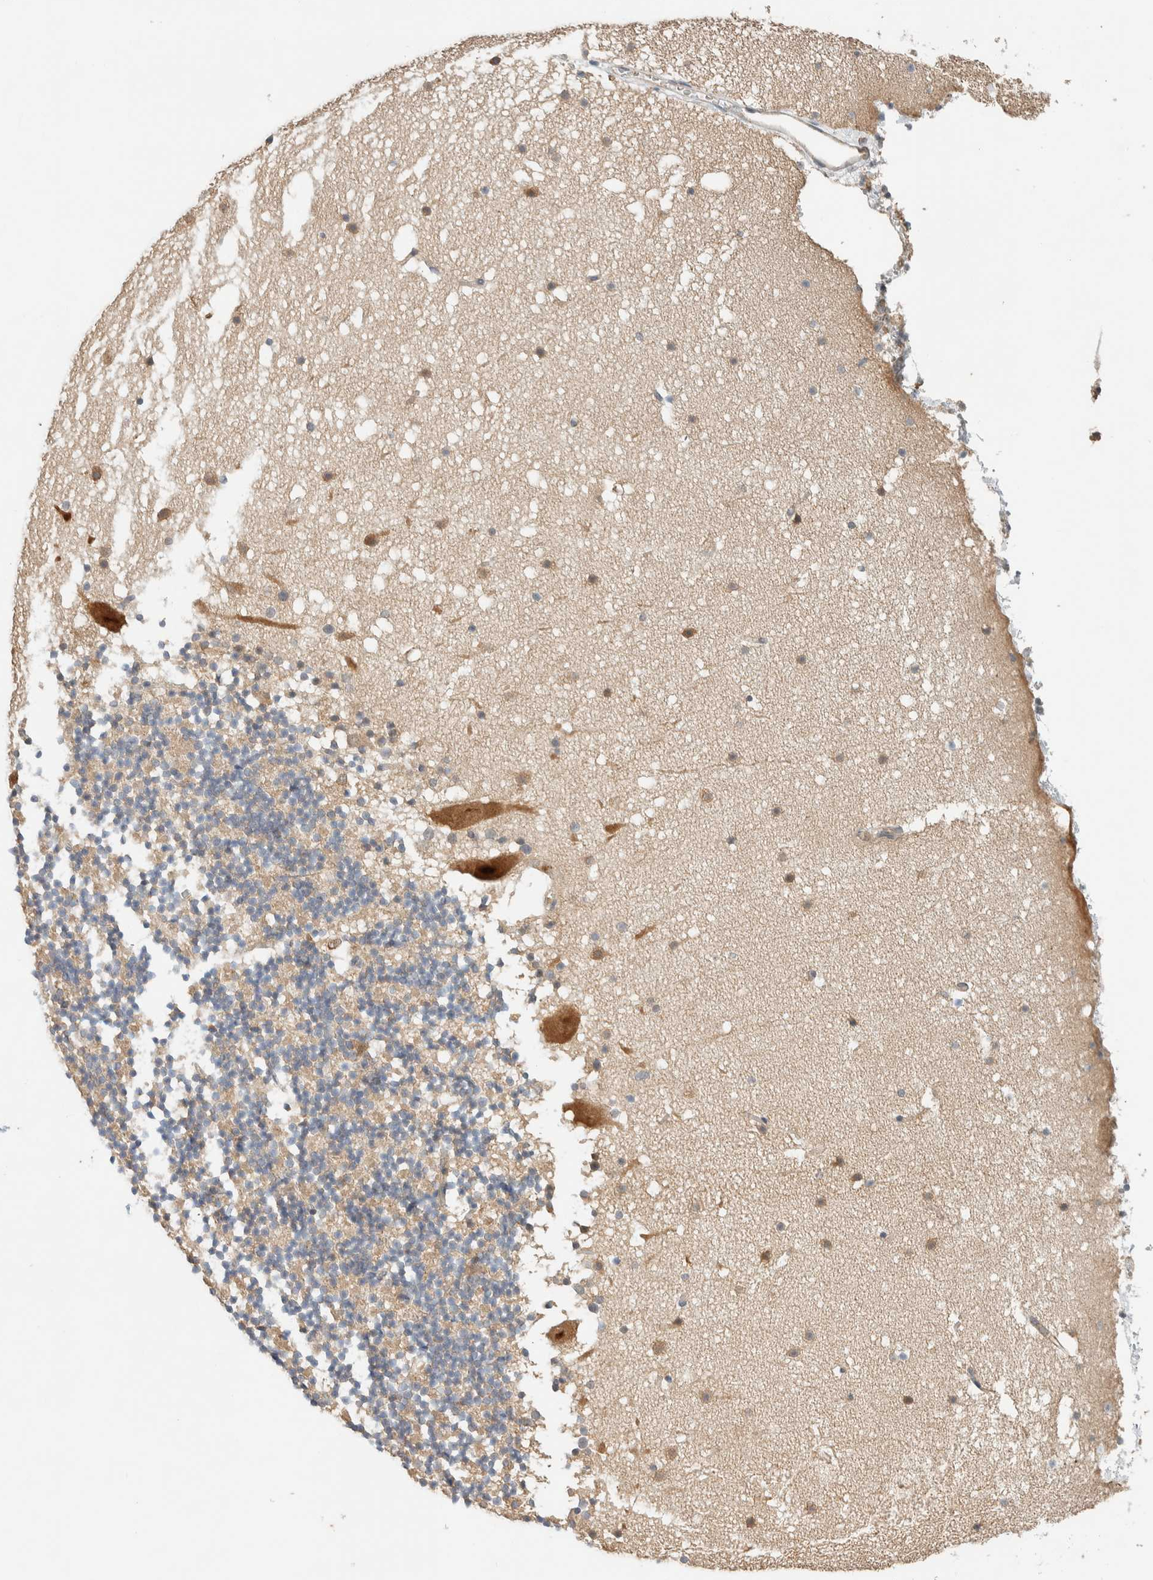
{"staining": {"intensity": "weak", "quantity": "<25%", "location": "cytoplasmic/membranous"}, "tissue": "cerebellum", "cell_type": "Cells in granular layer", "image_type": "normal", "snomed": [{"axis": "morphology", "description": "Normal tissue, NOS"}, {"axis": "topography", "description": "Cerebellum"}], "caption": "An image of cerebellum stained for a protein demonstrates no brown staining in cells in granular layer. (Stains: DAB (3,3'-diaminobenzidine) immunohistochemistry with hematoxylin counter stain, Microscopy: brightfield microscopy at high magnification).", "gene": "RAB11FIP1", "patient": {"sex": "male", "age": 57}}